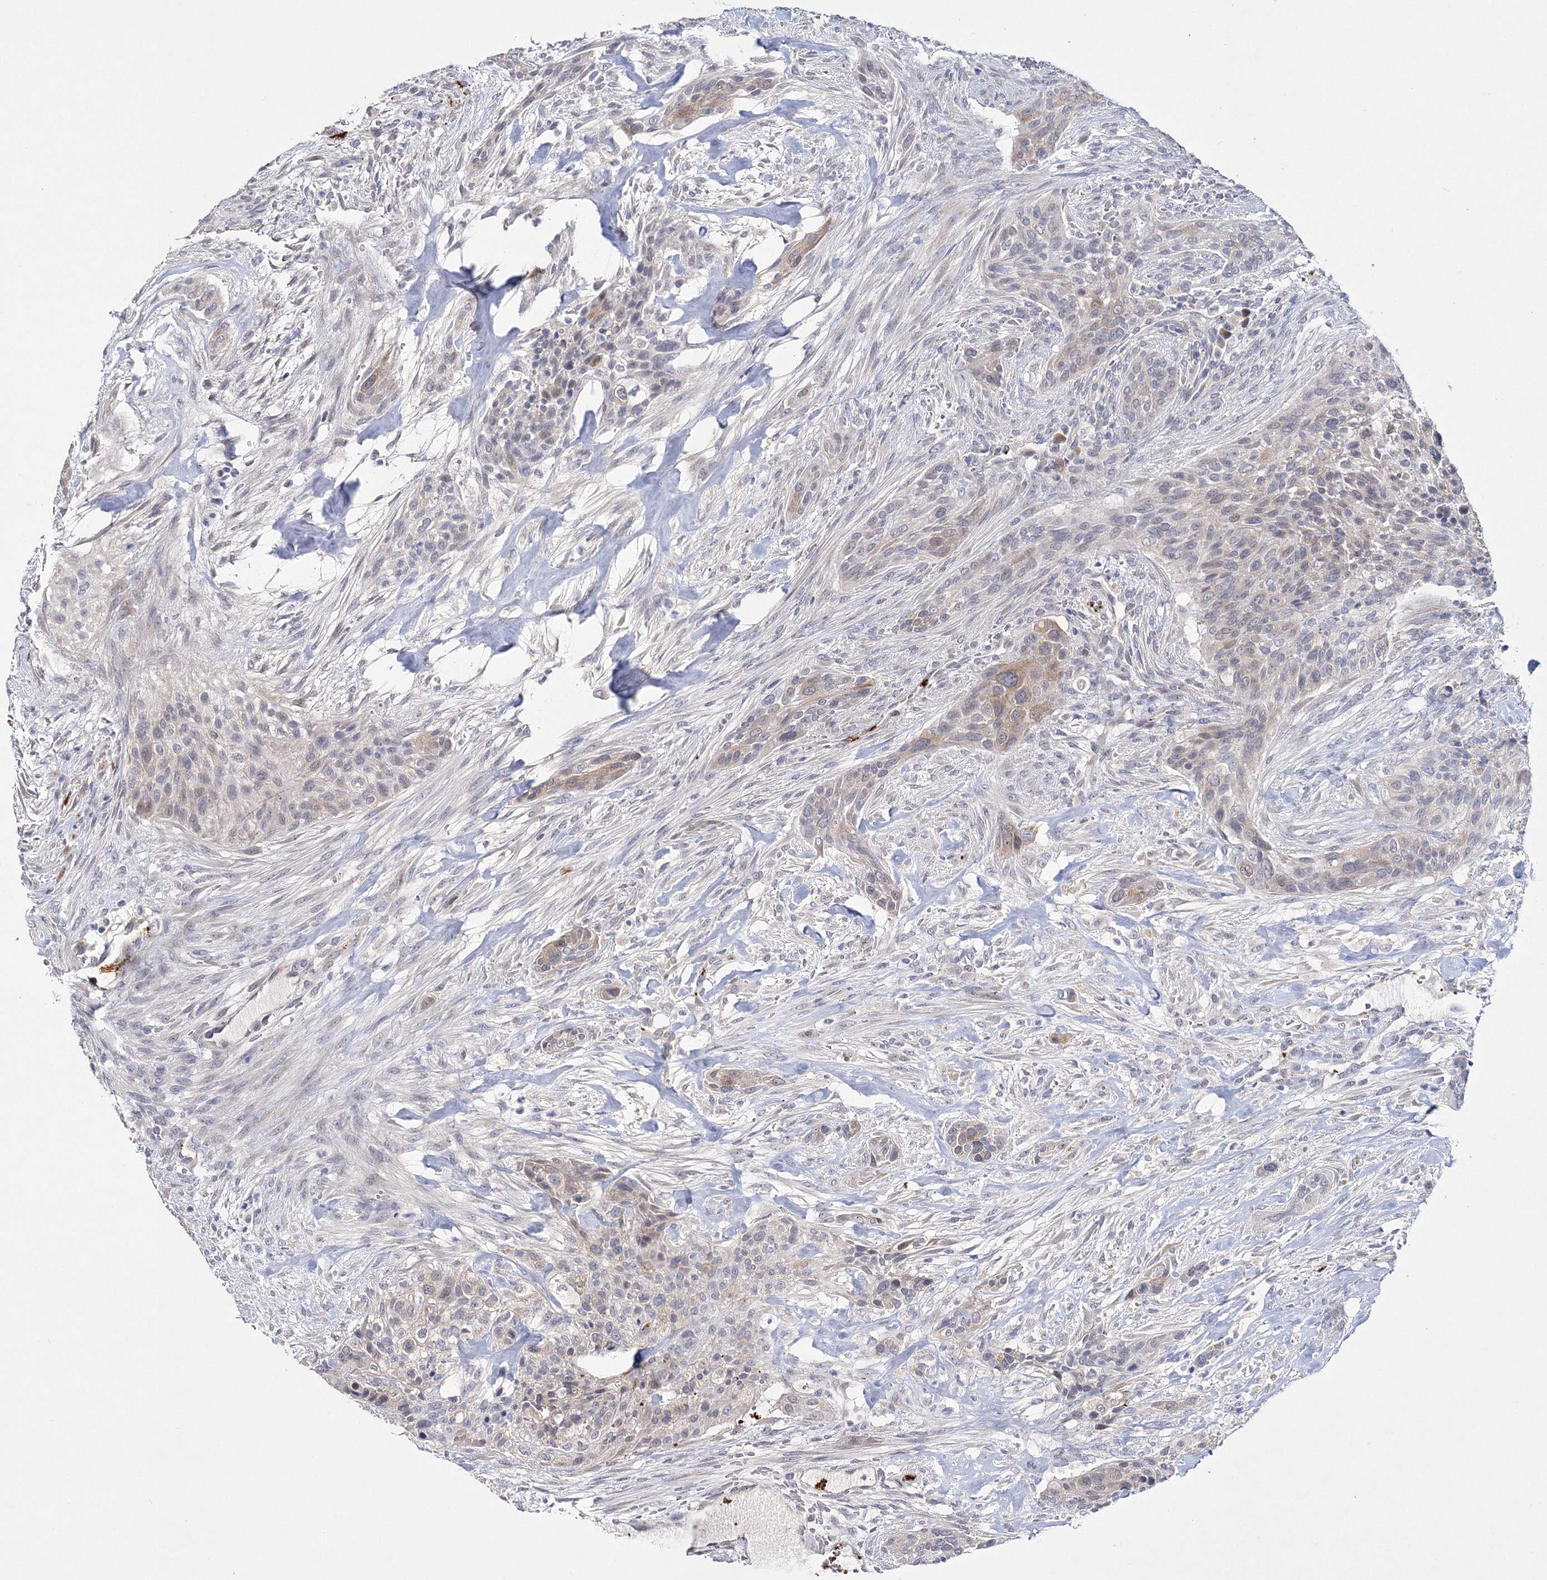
{"staining": {"intensity": "weak", "quantity": "25%-75%", "location": "cytoplasmic/membranous"}, "tissue": "urothelial cancer", "cell_type": "Tumor cells", "image_type": "cancer", "snomed": [{"axis": "morphology", "description": "Urothelial carcinoma, High grade"}, {"axis": "topography", "description": "Urinary bladder"}], "caption": "High-grade urothelial carcinoma stained for a protein exhibits weak cytoplasmic/membranous positivity in tumor cells.", "gene": "MYOZ2", "patient": {"sex": "male", "age": 35}}